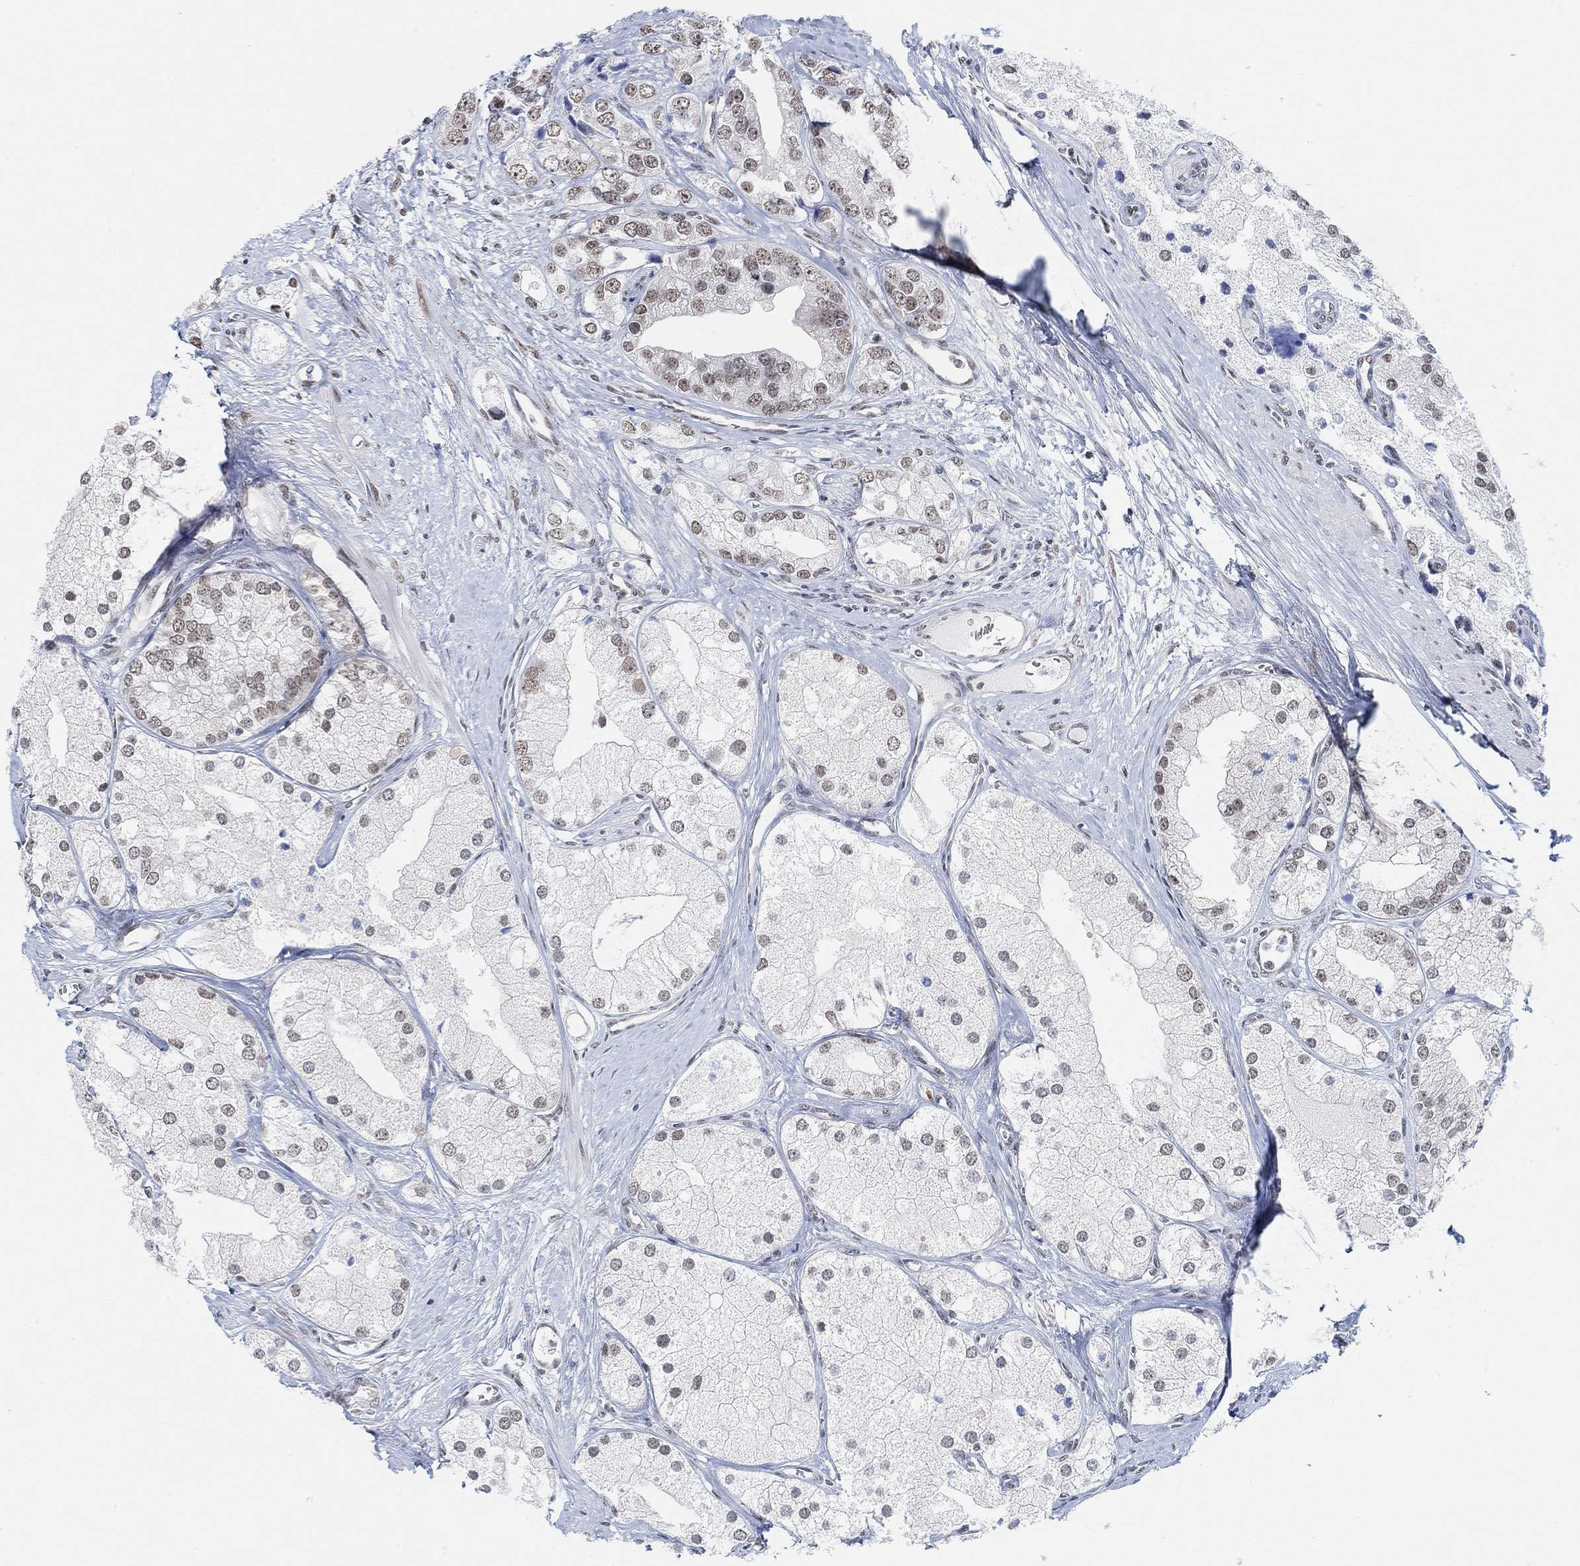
{"staining": {"intensity": "weak", "quantity": ">75%", "location": "nuclear"}, "tissue": "prostate cancer", "cell_type": "Tumor cells", "image_type": "cancer", "snomed": [{"axis": "morphology", "description": "Adenocarcinoma, NOS"}, {"axis": "topography", "description": "Prostate and seminal vesicle, NOS"}, {"axis": "topography", "description": "Prostate"}], "caption": "This photomicrograph shows prostate cancer stained with immunohistochemistry to label a protein in brown. The nuclear of tumor cells show weak positivity for the protein. Nuclei are counter-stained blue.", "gene": "PURG", "patient": {"sex": "male", "age": 79}}